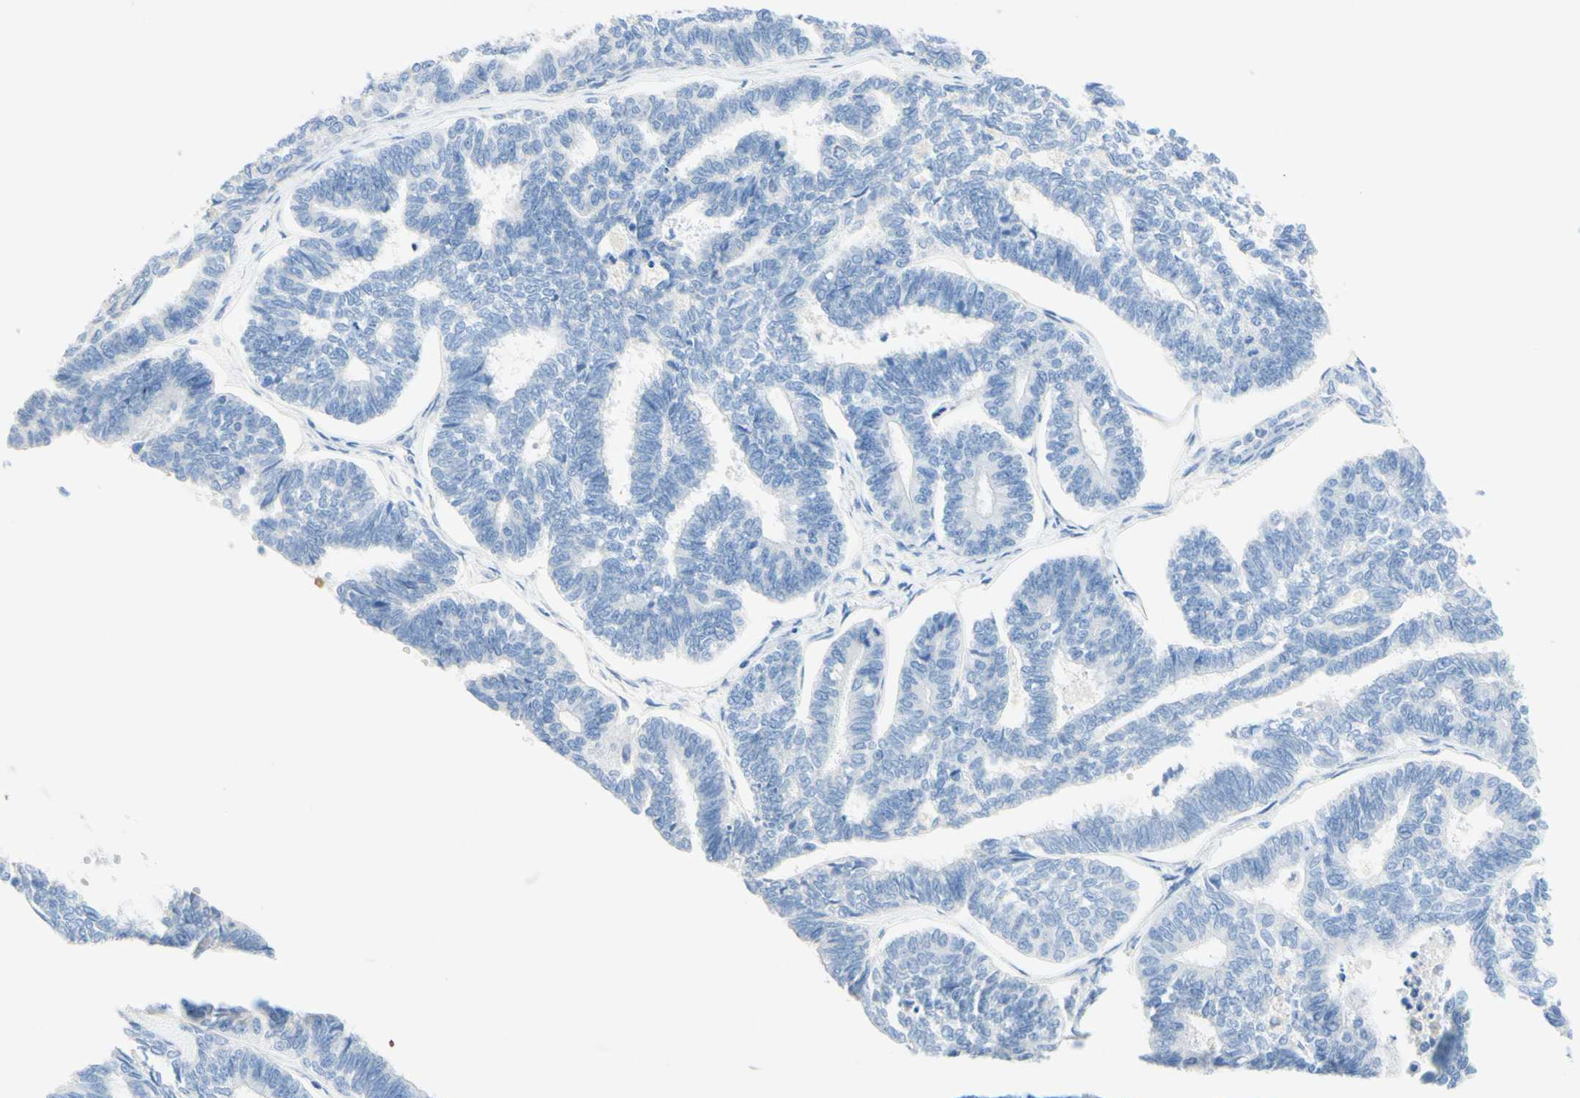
{"staining": {"intensity": "negative", "quantity": "none", "location": "none"}, "tissue": "endometrial cancer", "cell_type": "Tumor cells", "image_type": "cancer", "snomed": [{"axis": "morphology", "description": "Adenocarcinoma, NOS"}, {"axis": "topography", "description": "Endometrium"}], "caption": "There is no significant positivity in tumor cells of endometrial cancer. (DAB immunohistochemistry, high magnification).", "gene": "IL6ST", "patient": {"sex": "female", "age": 70}}